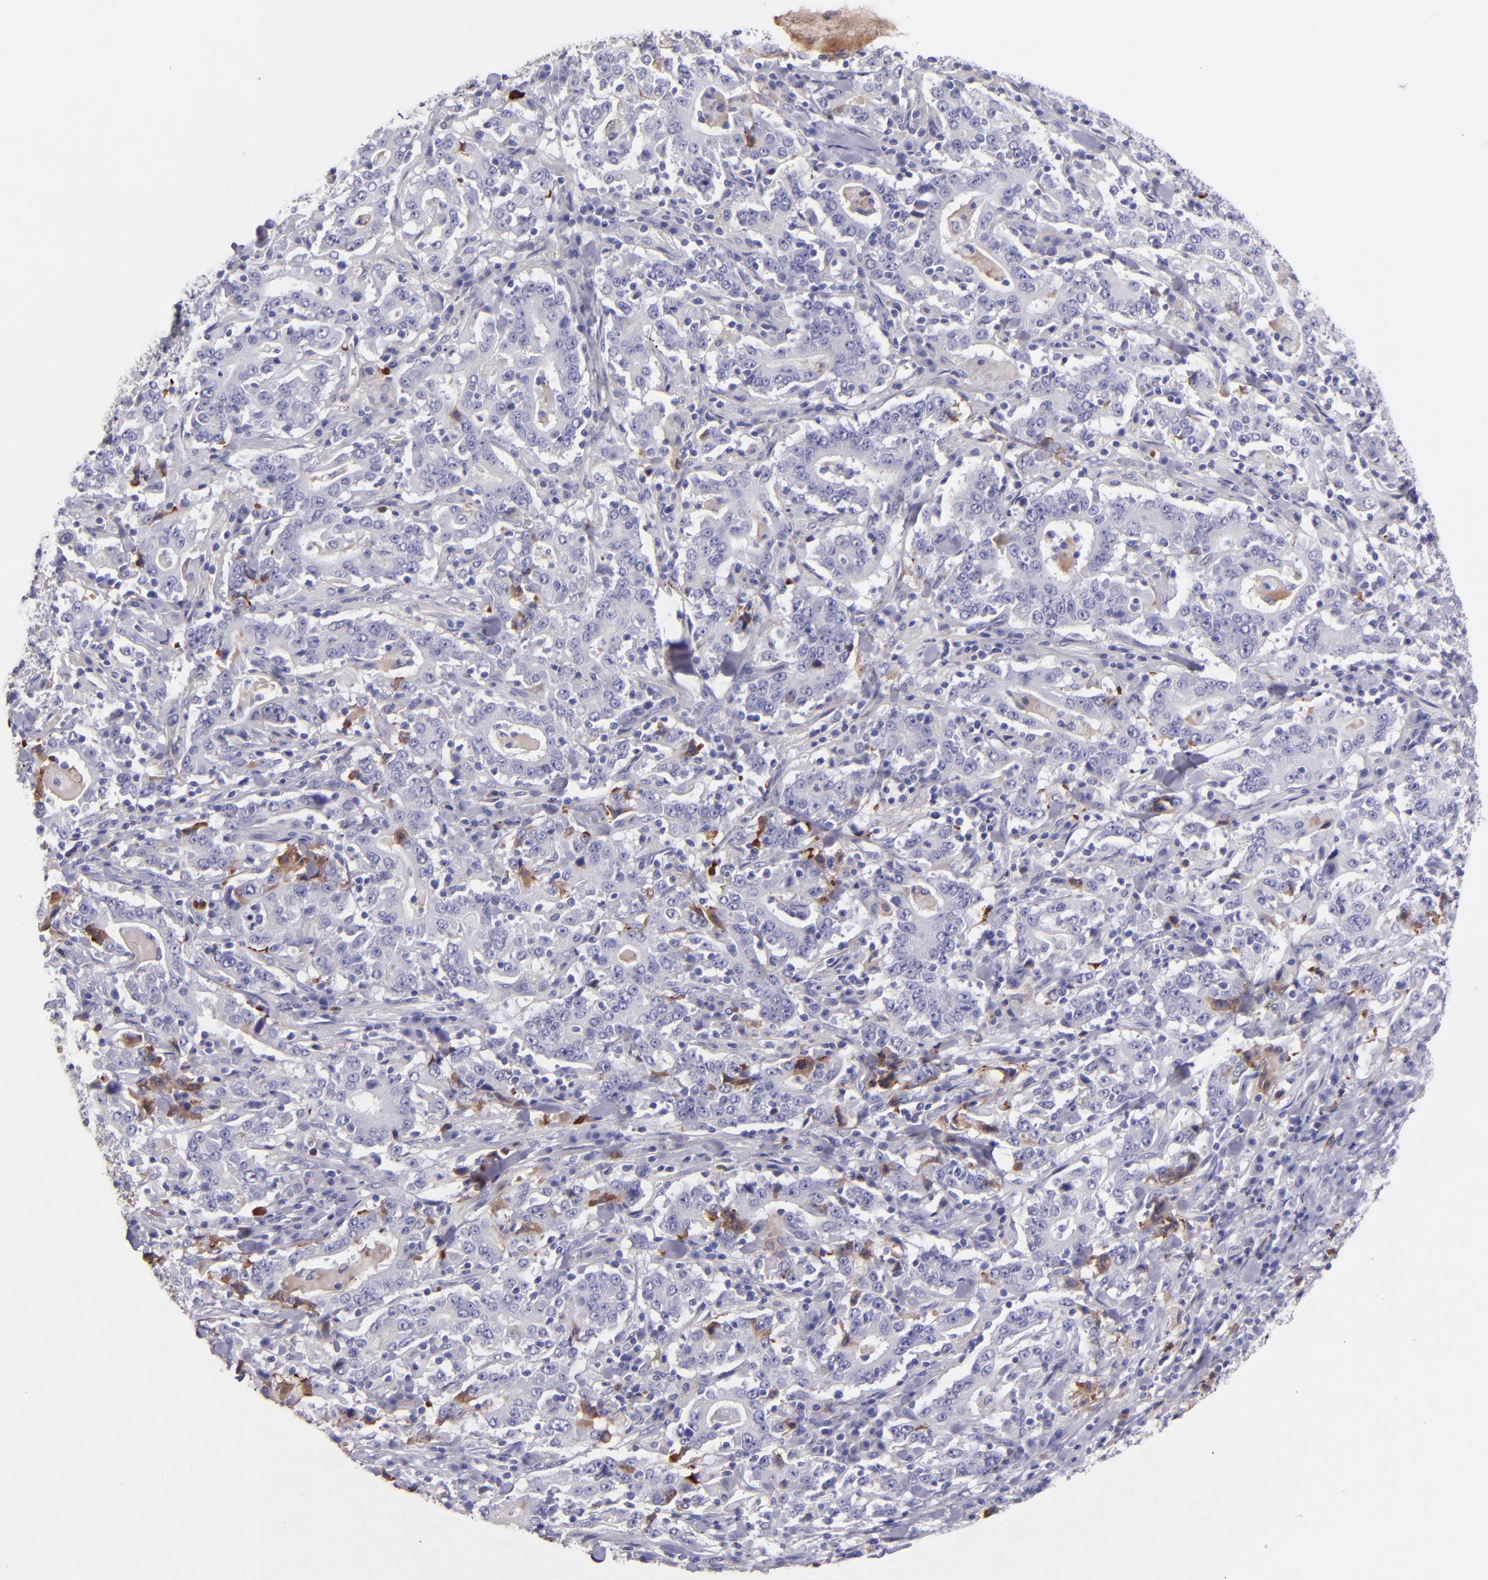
{"staining": {"intensity": "weak", "quantity": "<25%", "location": "cytoplasmic/membranous"}, "tissue": "stomach cancer", "cell_type": "Tumor cells", "image_type": "cancer", "snomed": [{"axis": "morphology", "description": "Normal tissue, NOS"}, {"axis": "morphology", "description": "Adenocarcinoma, NOS"}, {"axis": "topography", "description": "Stomach, upper"}, {"axis": "topography", "description": "Stomach"}], "caption": "An image of stomach cancer (adenocarcinoma) stained for a protein displays no brown staining in tumor cells. (DAB immunohistochemistry, high magnification).", "gene": "KNG1", "patient": {"sex": "male", "age": 59}}